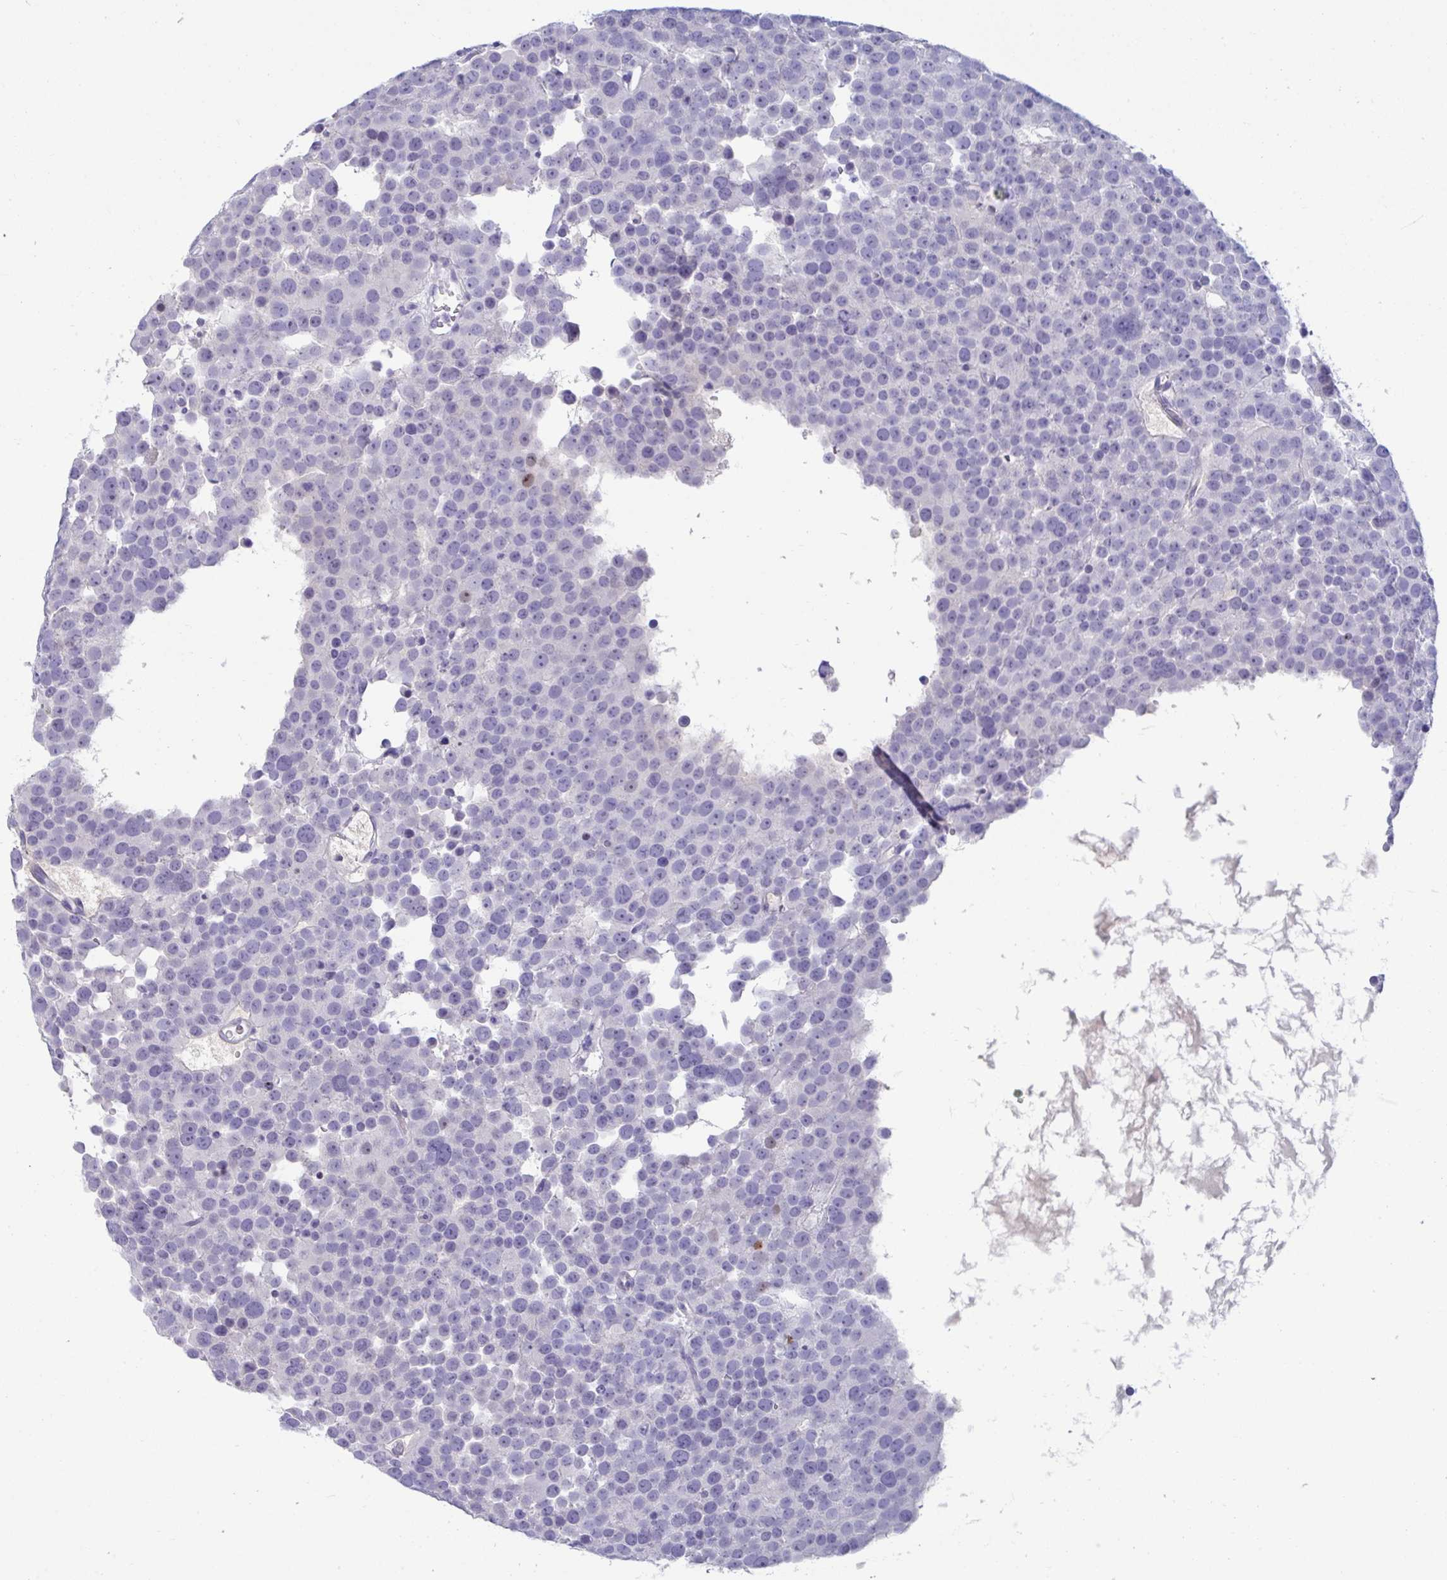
{"staining": {"intensity": "negative", "quantity": "none", "location": "none"}, "tissue": "testis cancer", "cell_type": "Tumor cells", "image_type": "cancer", "snomed": [{"axis": "morphology", "description": "Seminoma, NOS"}, {"axis": "topography", "description": "Testis"}], "caption": "This is an immunohistochemistry (IHC) image of human seminoma (testis). There is no staining in tumor cells.", "gene": "MS4A14", "patient": {"sex": "male", "age": 71}}